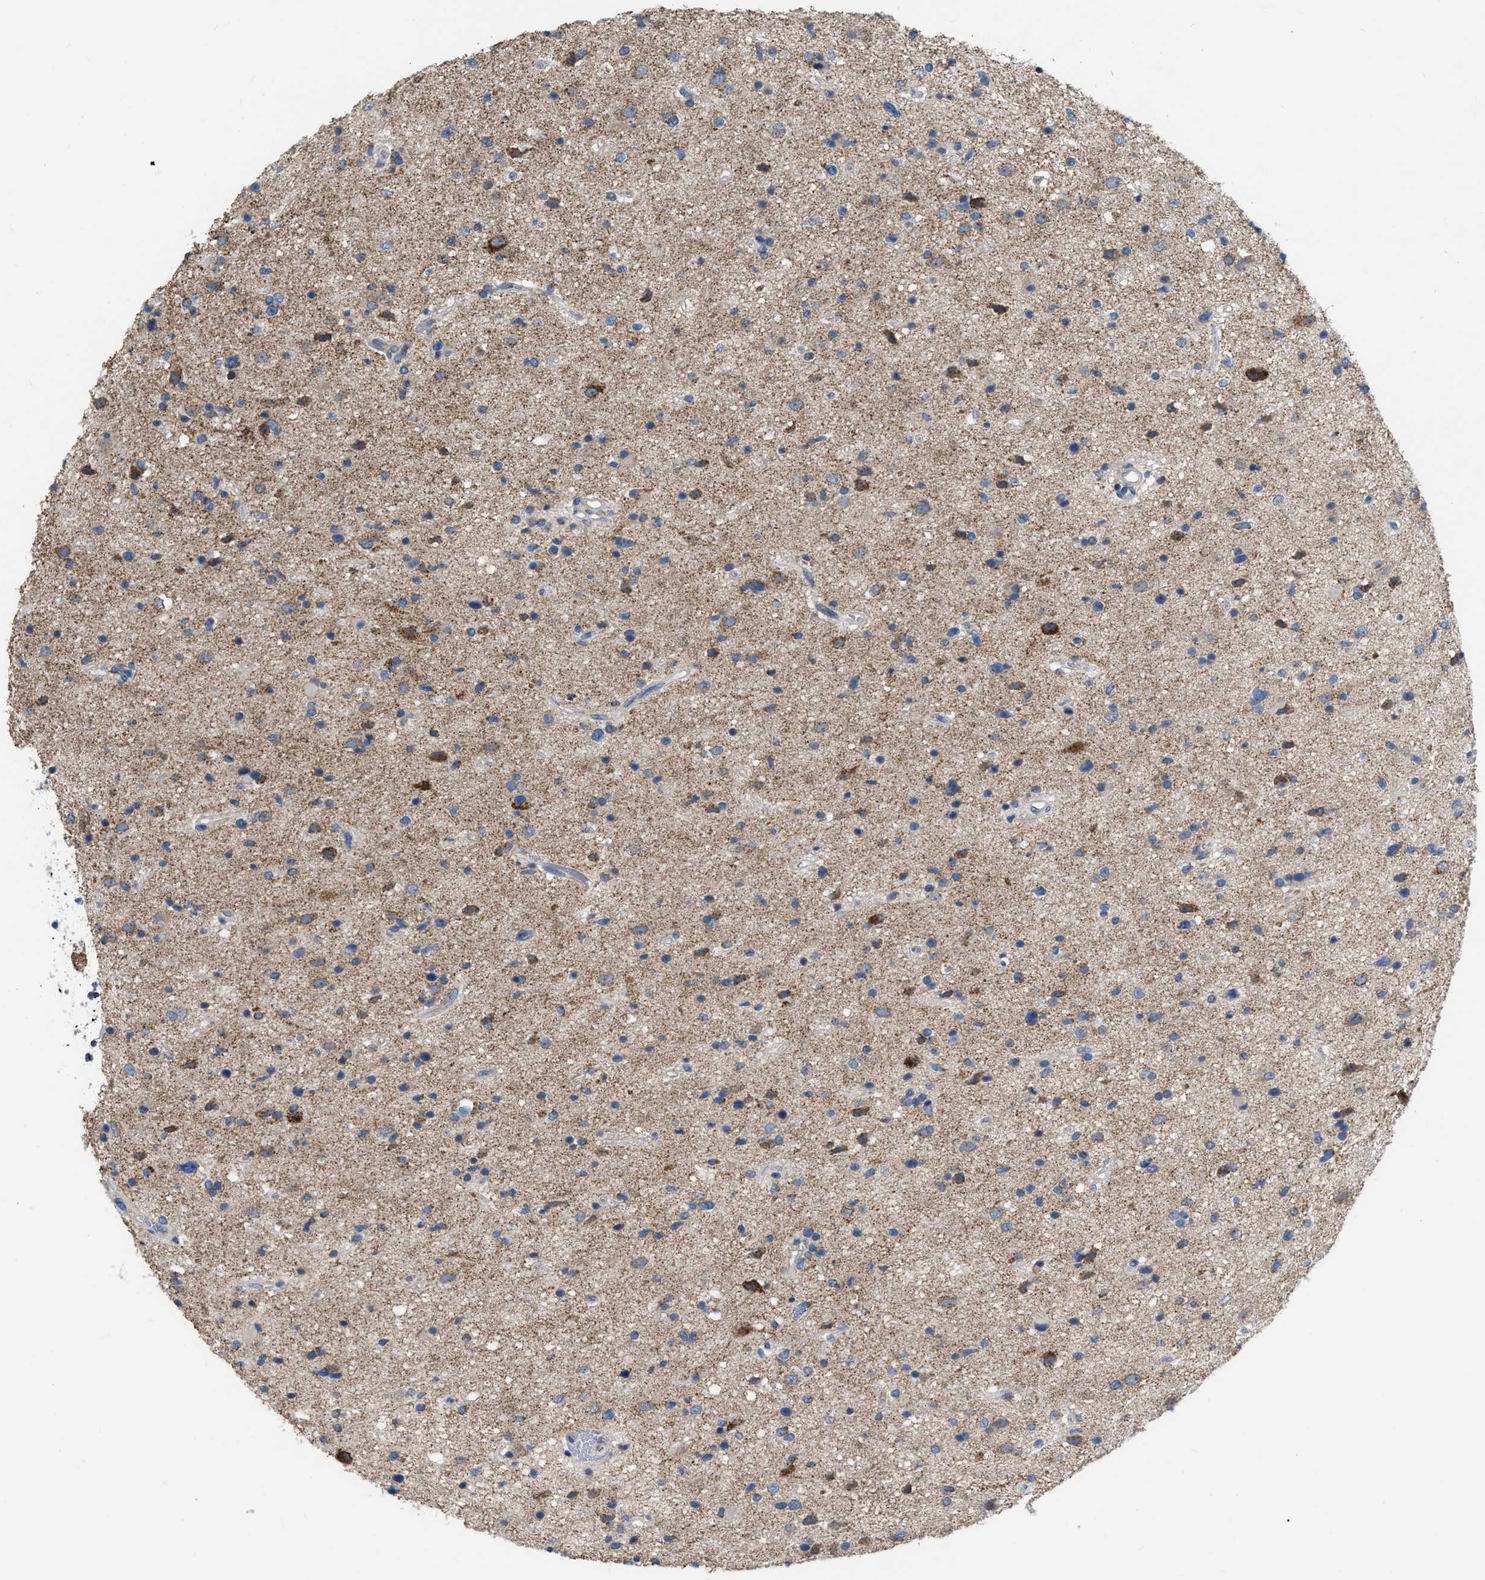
{"staining": {"intensity": "moderate", "quantity": "25%-75%", "location": "cytoplasmic/membranous"}, "tissue": "glioma", "cell_type": "Tumor cells", "image_type": "cancer", "snomed": [{"axis": "morphology", "description": "Glioma, malignant, High grade"}, {"axis": "topography", "description": "Brain"}], "caption": "A photomicrograph of glioma stained for a protein reveals moderate cytoplasmic/membranous brown staining in tumor cells.", "gene": "DDX56", "patient": {"sex": "male", "age": 33}}